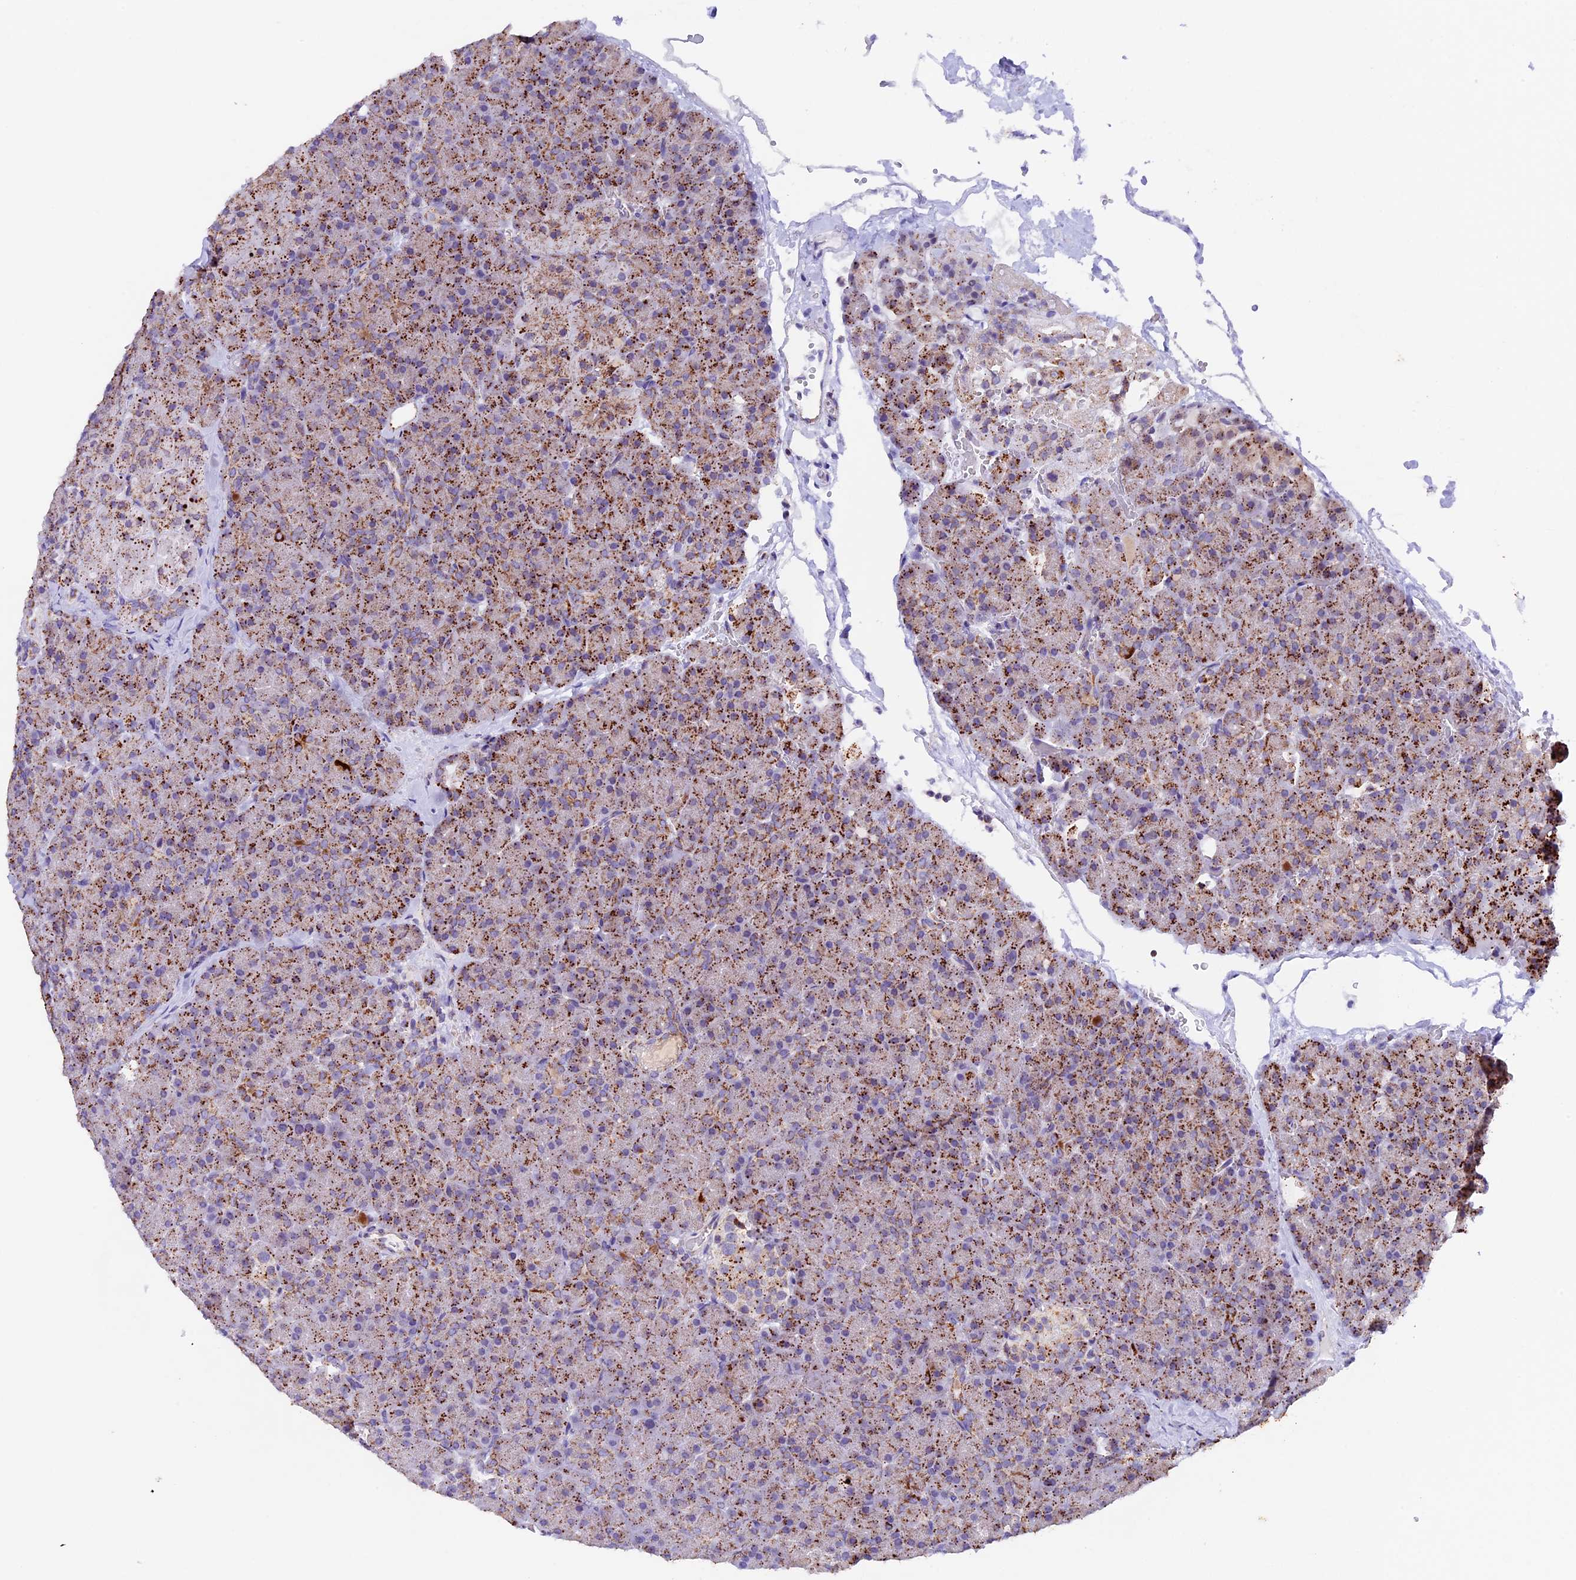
{"staining": {"intensity": "moderate", "quantity": ">75%", "location": "cytoplasmic/membranous"}, "tissue": "pancreas", "cell_type": "Exocrine glandular cells", "image_type": "normal", "snomed": [{"axis": "morphology", "description": "Normal tissue, NOS"}, {"axis": "topography", "description": "Pancreas"}], "caption": "Pancreas stained for a protein exhibits moderate cytoplasmic/membranous positivity in exocrine glandular cells. (DAB = brown stain, brightfield microscopy at high magnification).", "gene": "TFAM", "patient": {"sex": "male", "age": 36}}